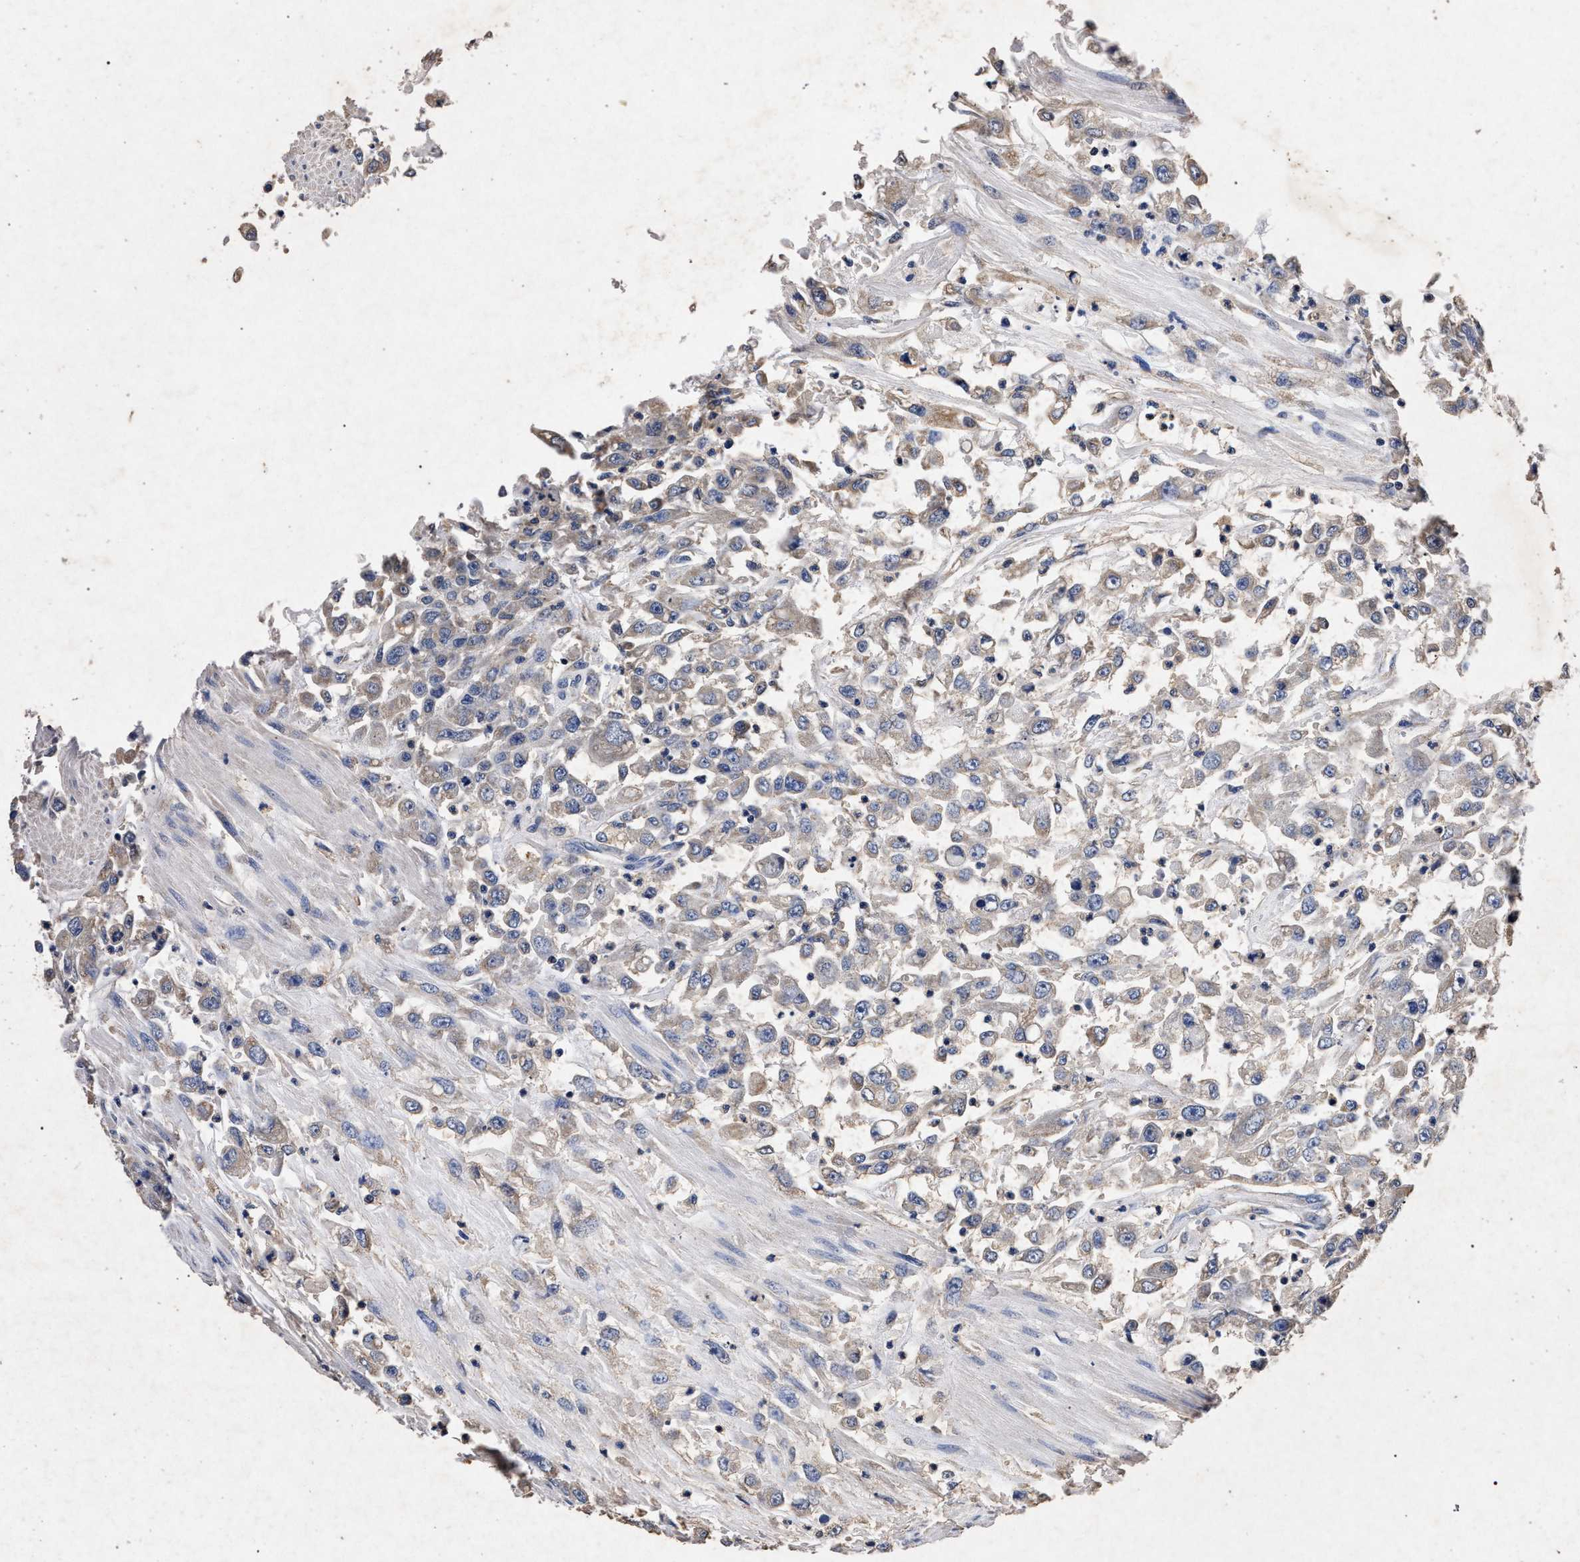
{"staining": {"intensity": "weak", "quantity": "<25%", "location": "cytoplasmic/membranous"}, "tissue": "urothelial cancer", "cell_type": "Tumor cells", "image_type": "cancer", "snomed": [{"axis": "morphology", "description": "Urothelial carcinoma, High grade"}, {"axis": "topography", "description": "Urinary bladder"}], "caption": "This micrograph is of urothelial cancer stained with immunohistochemistry (IHC) to label a protein in brown with the nuclei are counter-stained blue. There is no expression in tumor cells.", "gene": "ATP1A2", "patient": {"sex": "male", "age": 46}}